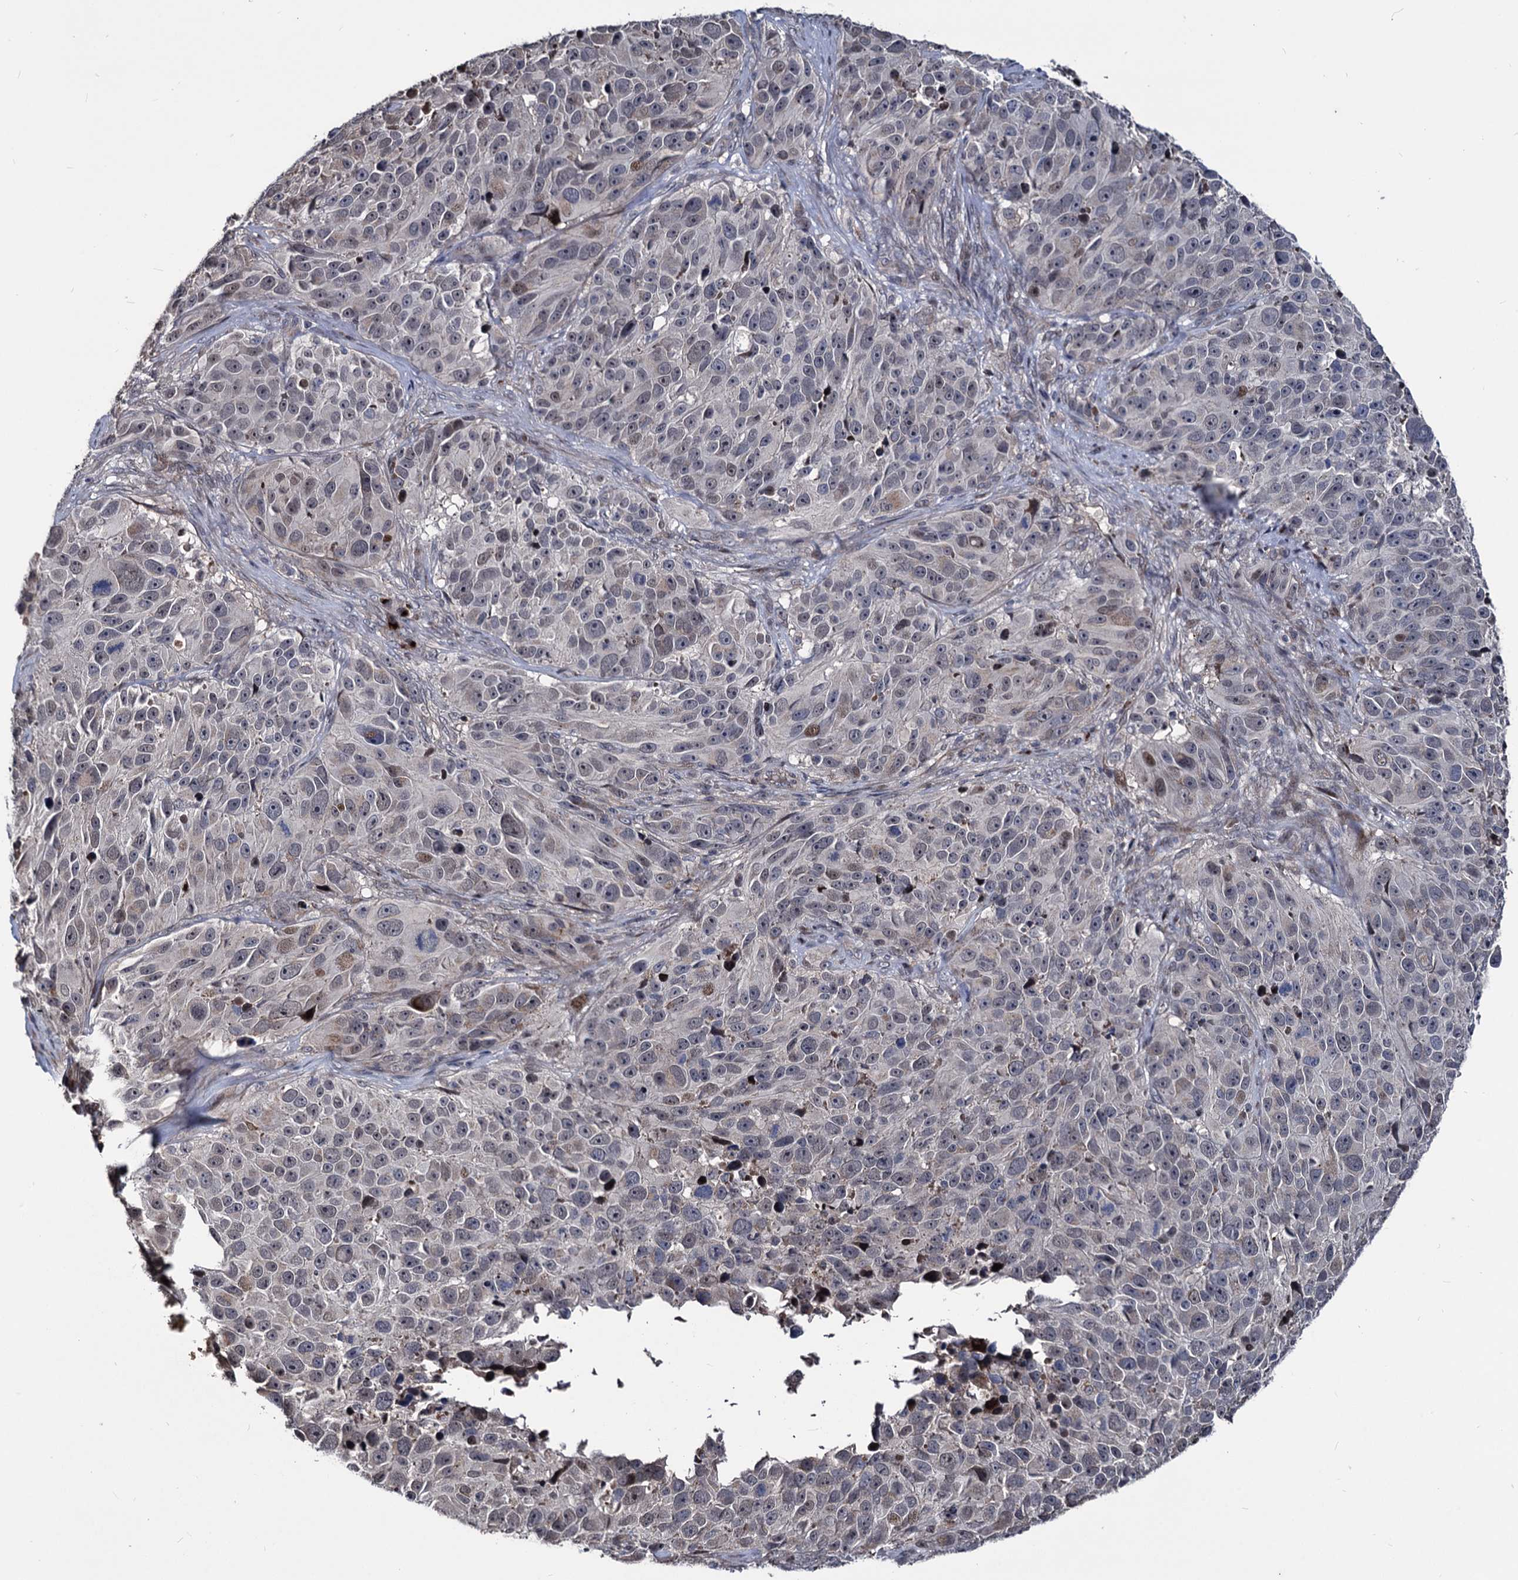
{"staining": {"intensity": "weak", "quantity": "<25%", "location": "nuclear"}, "tissue": "melanoma", "cell_type": "Tumor cells", "image_type": "cancer", "snomed": [{"axis": "morphology", "description": "Malignant melanoma, NOS"}, {"axis": "topography", "description": "Skin"}], "caption": "High power microscopy micrograph of an immunohistochemistry (IHC) photomicrograph of melanoma, revealing no significant staining in tumor cells.", "gene": "SMAGP", "patient": {"sex": "male", "age": 84}}